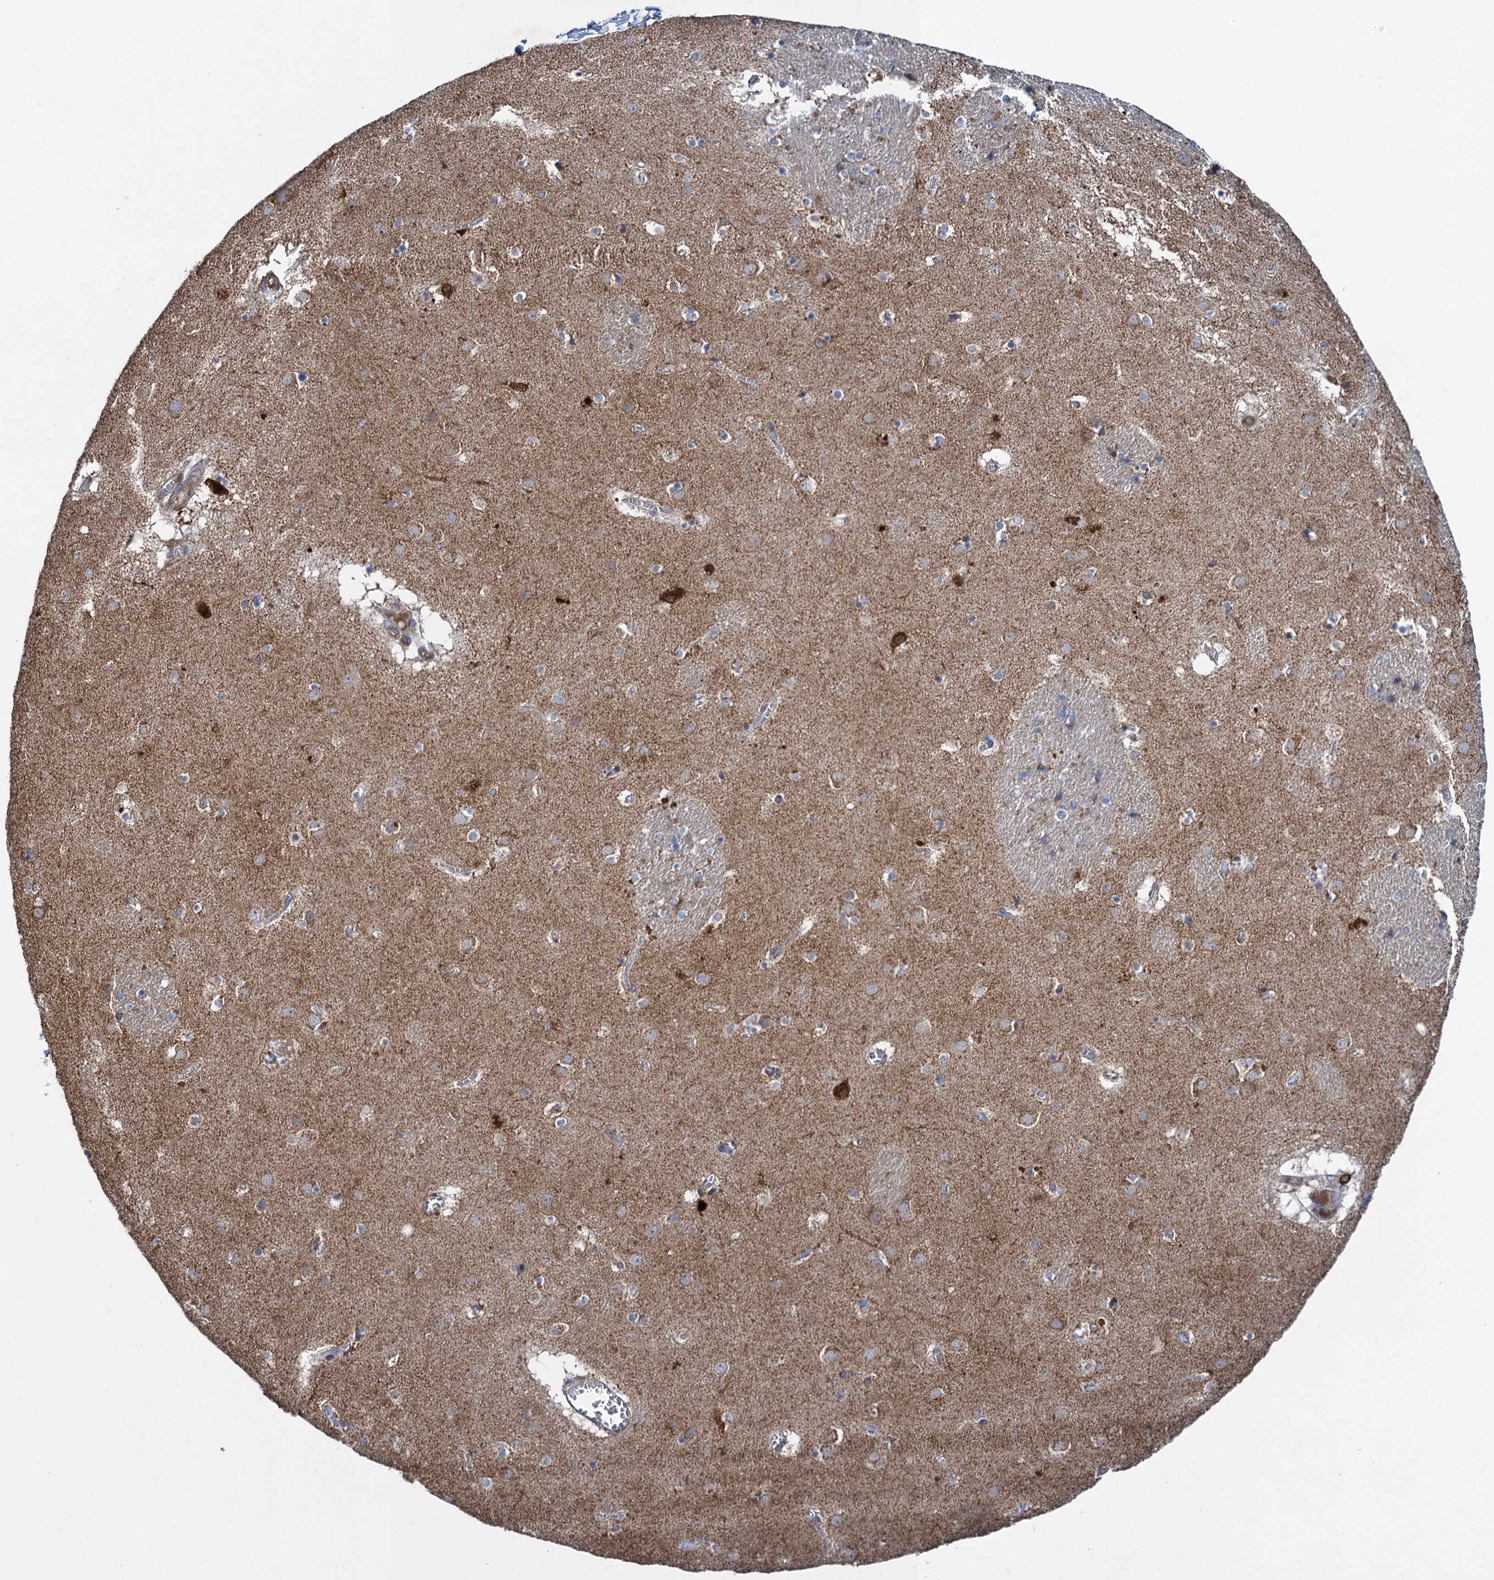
{"staining": {"intensity": "moderate", "quantity": "<25%", "location": "cytoplasmic/membranous"}, "tissue": "caudate", "cell_type": "Glial cells", "image_type": "normal", "snomed": [{"axis": "morphology", "description": "Normal tissue, NOS"}, {"axis": "topography", "description": "Lateral ventricle wall"}], "caption": "Immunohistochemical staining of unremarkable caudate demonstrates <25% levels of moderate cytoplasmic/membranous protein staining in about <25% of glial cells.", "gene": "TXNDC11", "patient": {"sex": "male", "age": 70}}